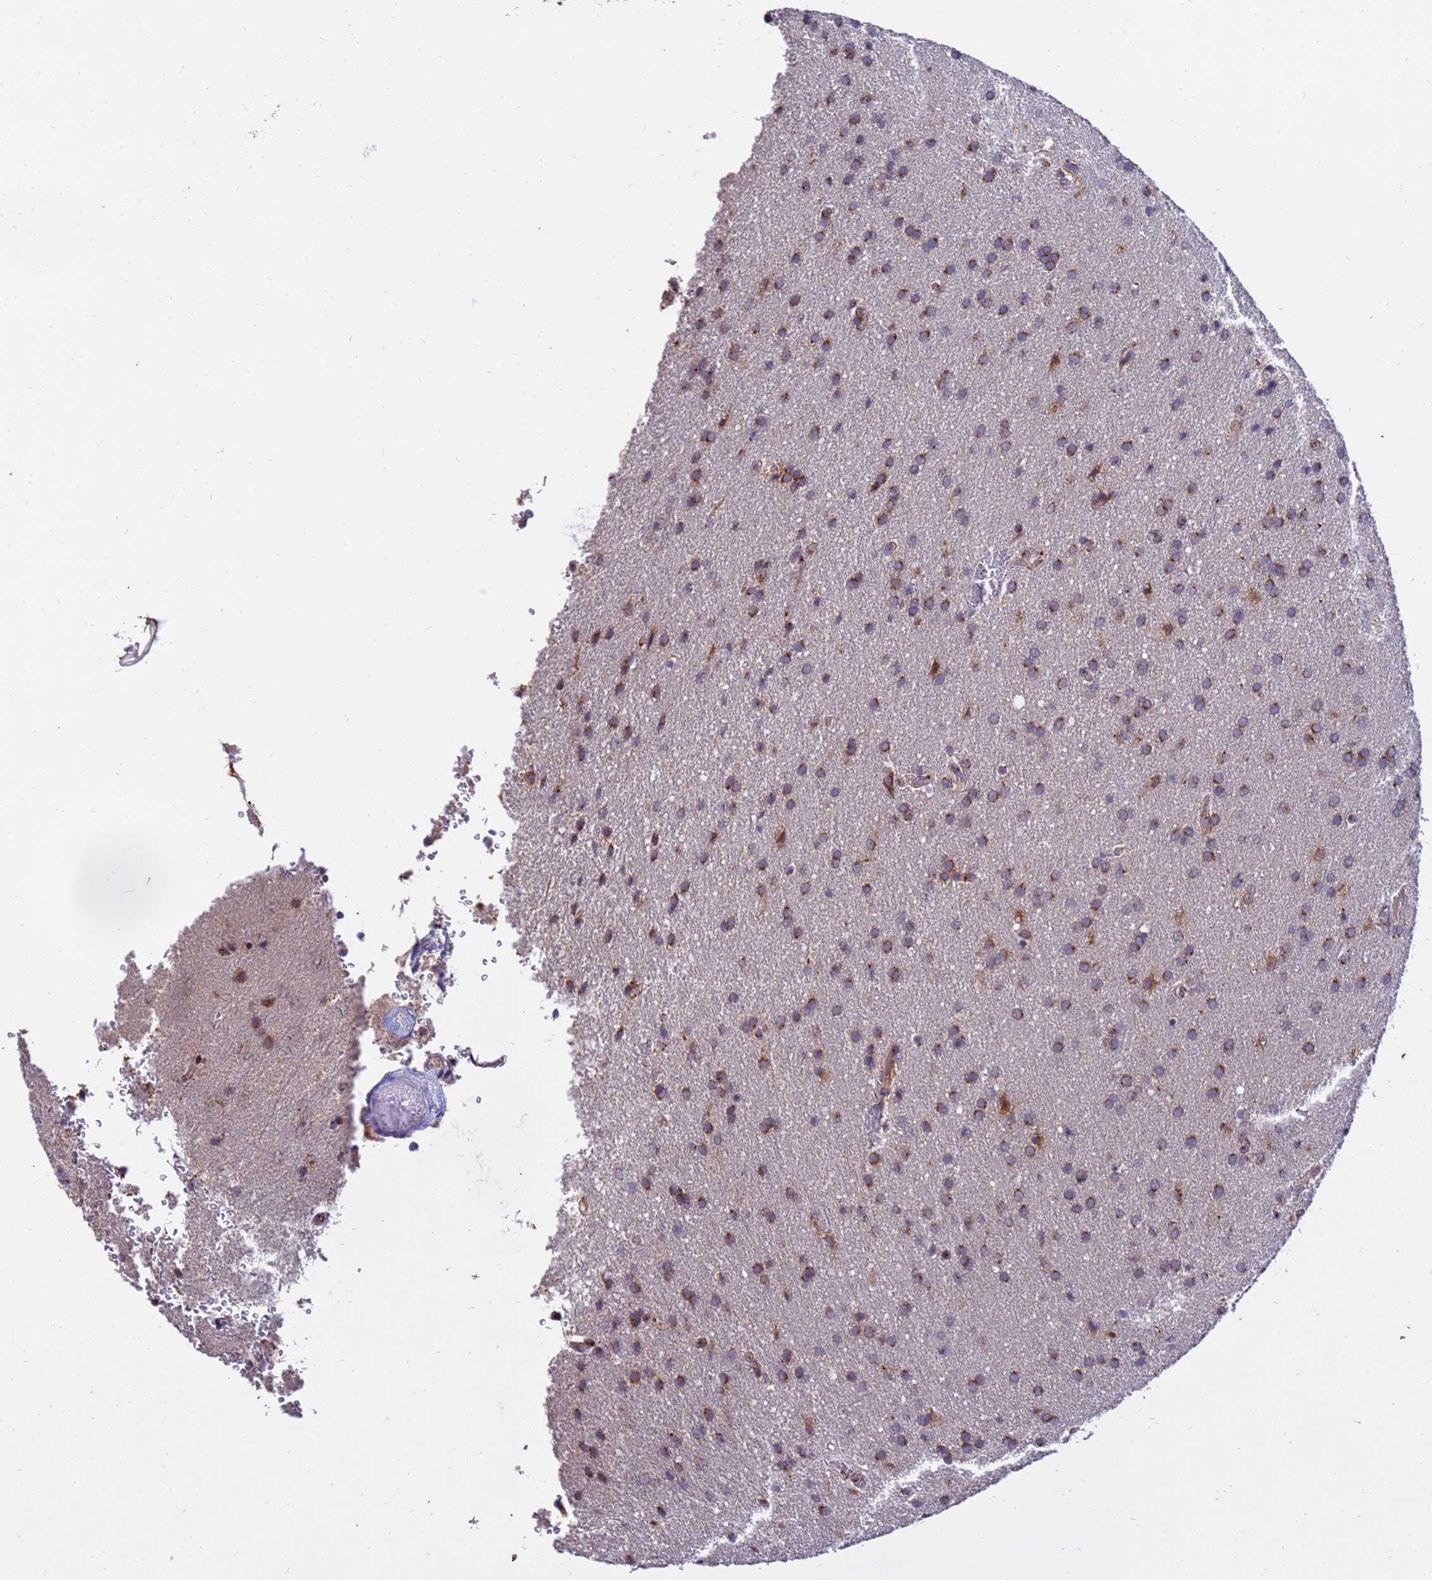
{"staining": {"intensity": "moderate", "quantity": ">75%", "location": "cytoplasmic/membranous"}, "tissue": "glioma", "cell_type": "Tumor cells", "image_type": "cancer", "snomed": [{"axis": "morphology", "description": "Glioma, malignant, Low grade"}, {"axis": "topography", "description": "Brain"}], "caption": "Glioma tissue reveals moderate cytoplasmic/membranous positivity in about >75% of tumor cells Nuclei are stained in blue.", "gene": "HPS3", "patient": {"sex": "female", "age": 32}}